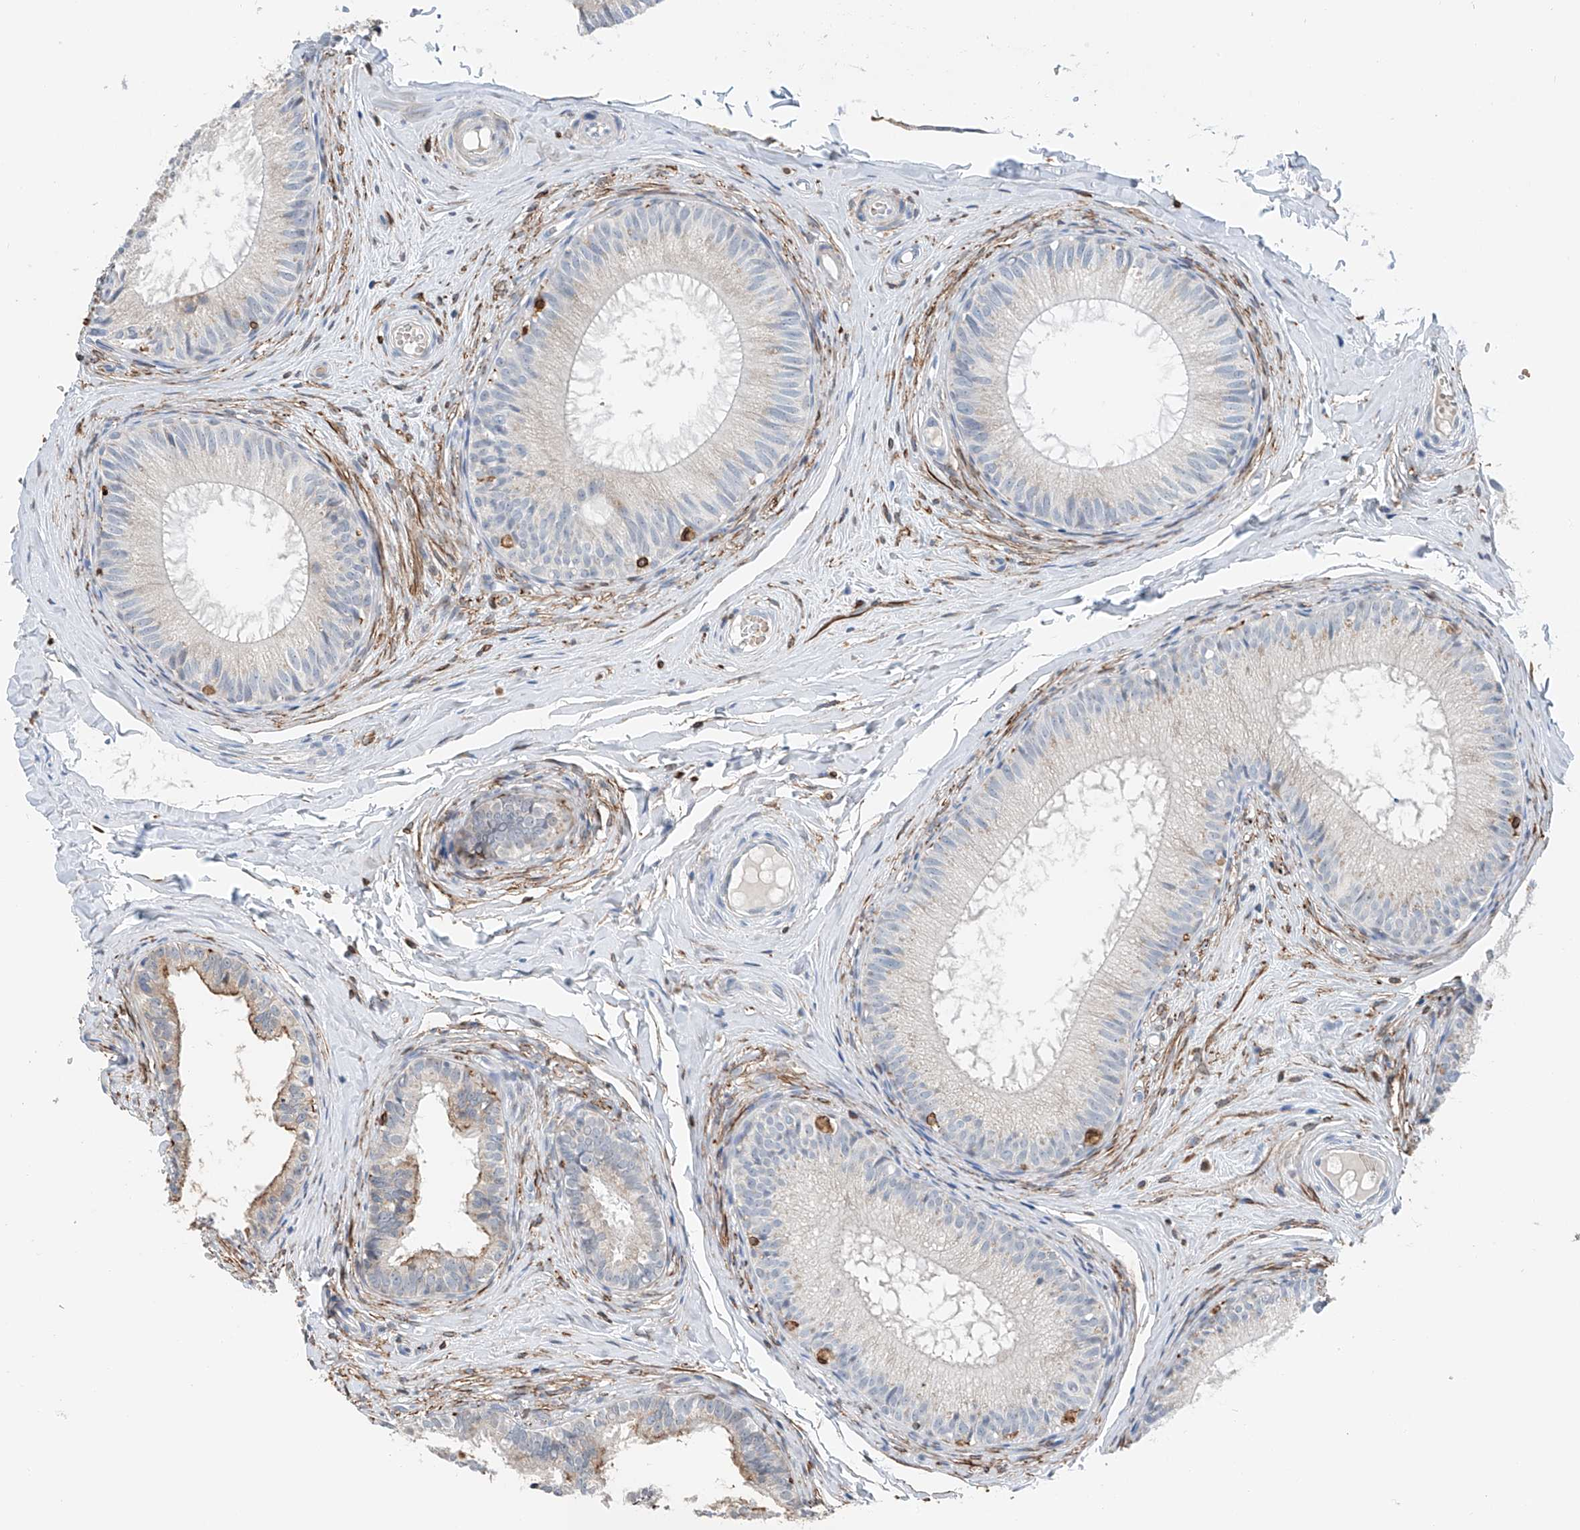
{"staining": {"intensity": "moderate", "quantity": "<25%", "location": "cytoplasmic/membranous"}, "tissue": "epididymis", "cell_type": "Glandular cells", "image_type": "normal", "snomed": [{"axis": "morphology", "description": "Normal tissue, NOS"}, {"axis": "topography", "description": "Epididymis"}], "caption": "Immunohistochemistry (IHC) histopathology image of unremarkable epididymis: human epididymis stained using IHC displays low levels of moderate protein expression localized specifically in the cytoplasmic/membranous of glandular cells, appearing as a cytoplasmic/membranous brown color.", "gene": "TBXAS1", "patient": {"sex": "male", "age": 34}}